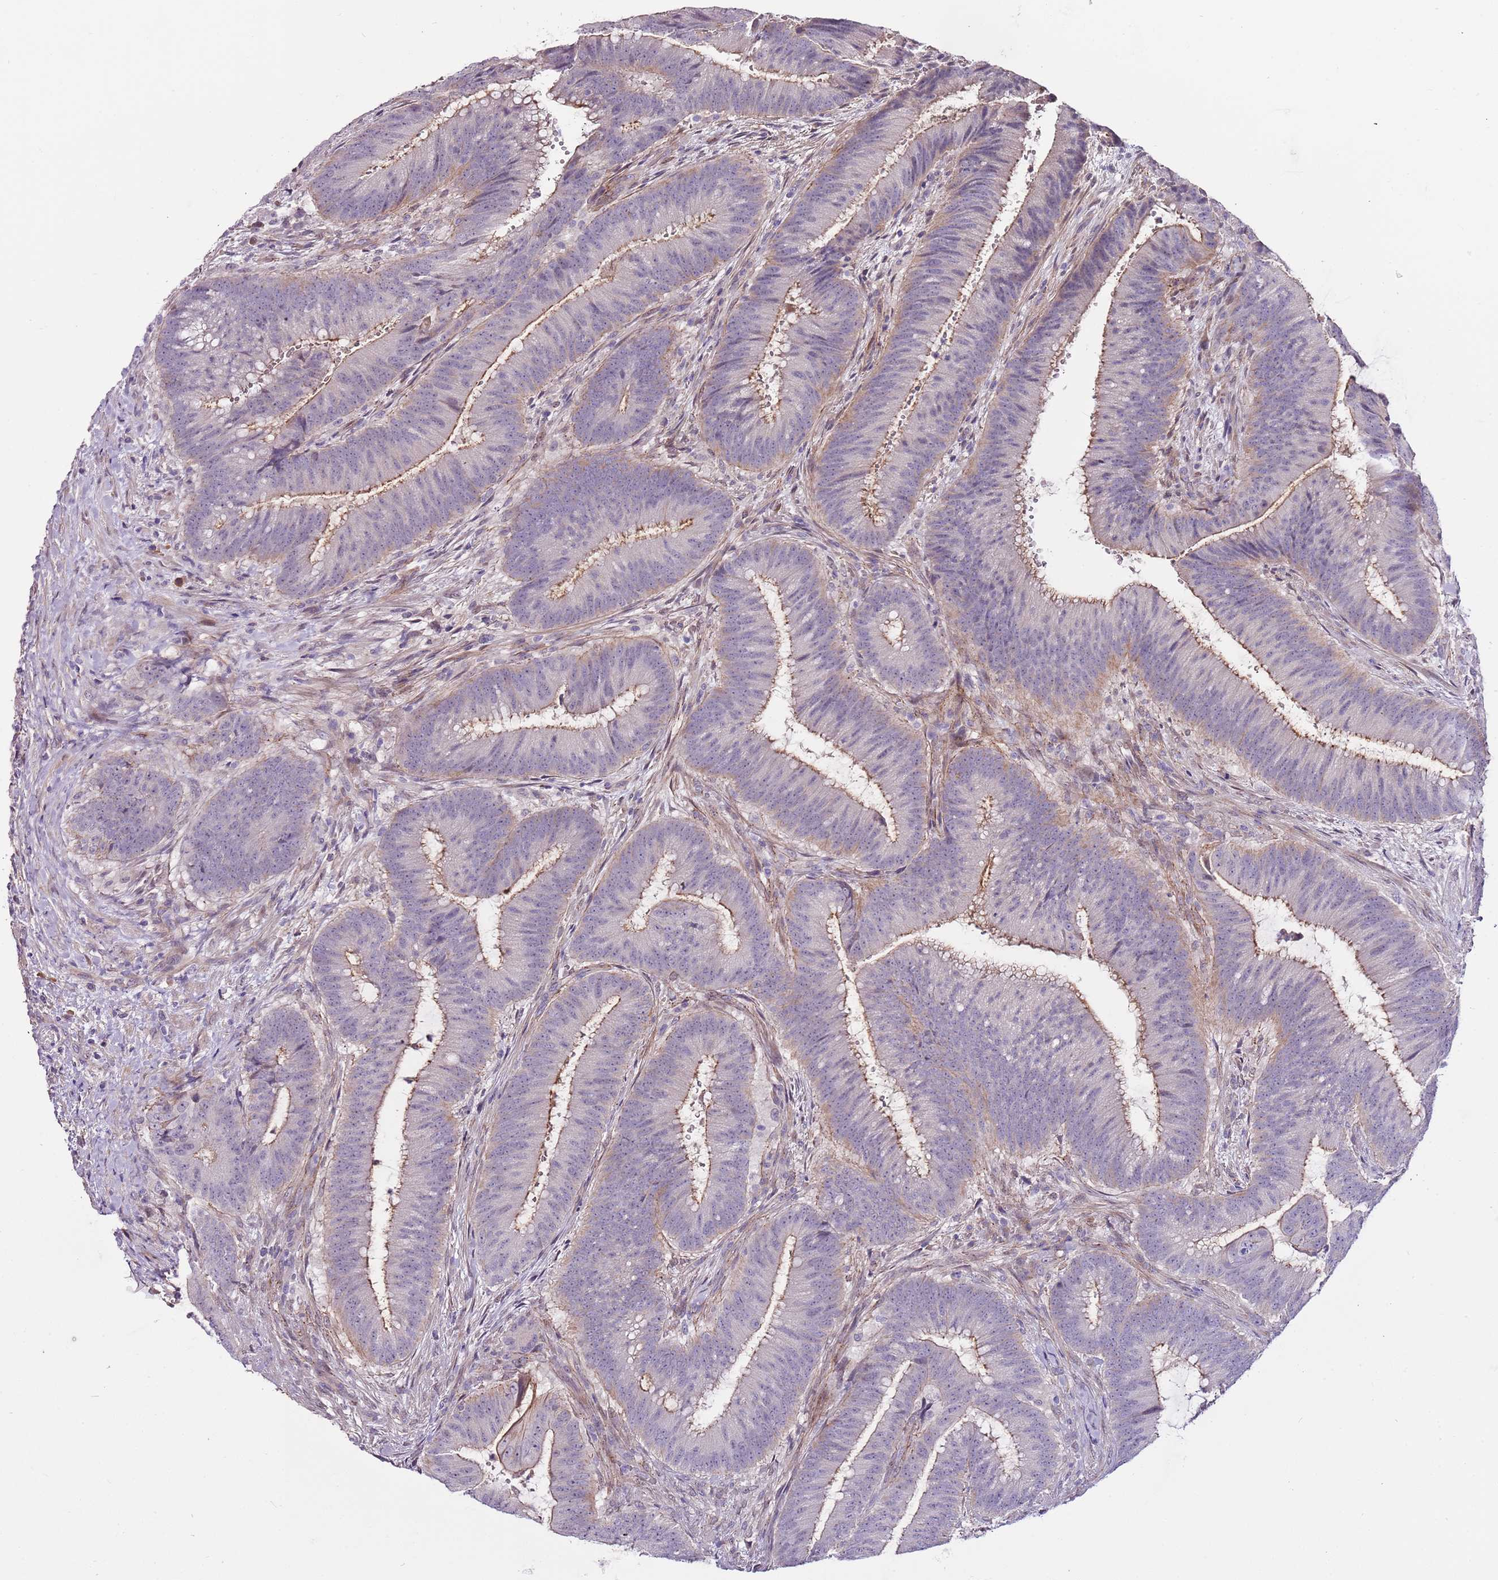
{"staining": {"intensity": "moderate", "quantity": "25%-75%", "location": "cytoplasmic/membranous"}, "tissue": "colorectal cancer", "cell_type": "Tumor cells", "image_type": "cancer", "snomed": [{"axis": "morphology", "description": "Adenocarcinoma, NOS"}, {"axis": "topography", "description": "Colon"}], "caption": "A brown stain labels moderate cytoplasmic/membranous staining of a protein in colorectal adenocarcinoma tumor cells. Immunohistochemistry (ihc) stains the protein in brown and the nuclei are stained blue.", "gene": "NKX2-3", "patient": {"sex": "female", "age": 43}}